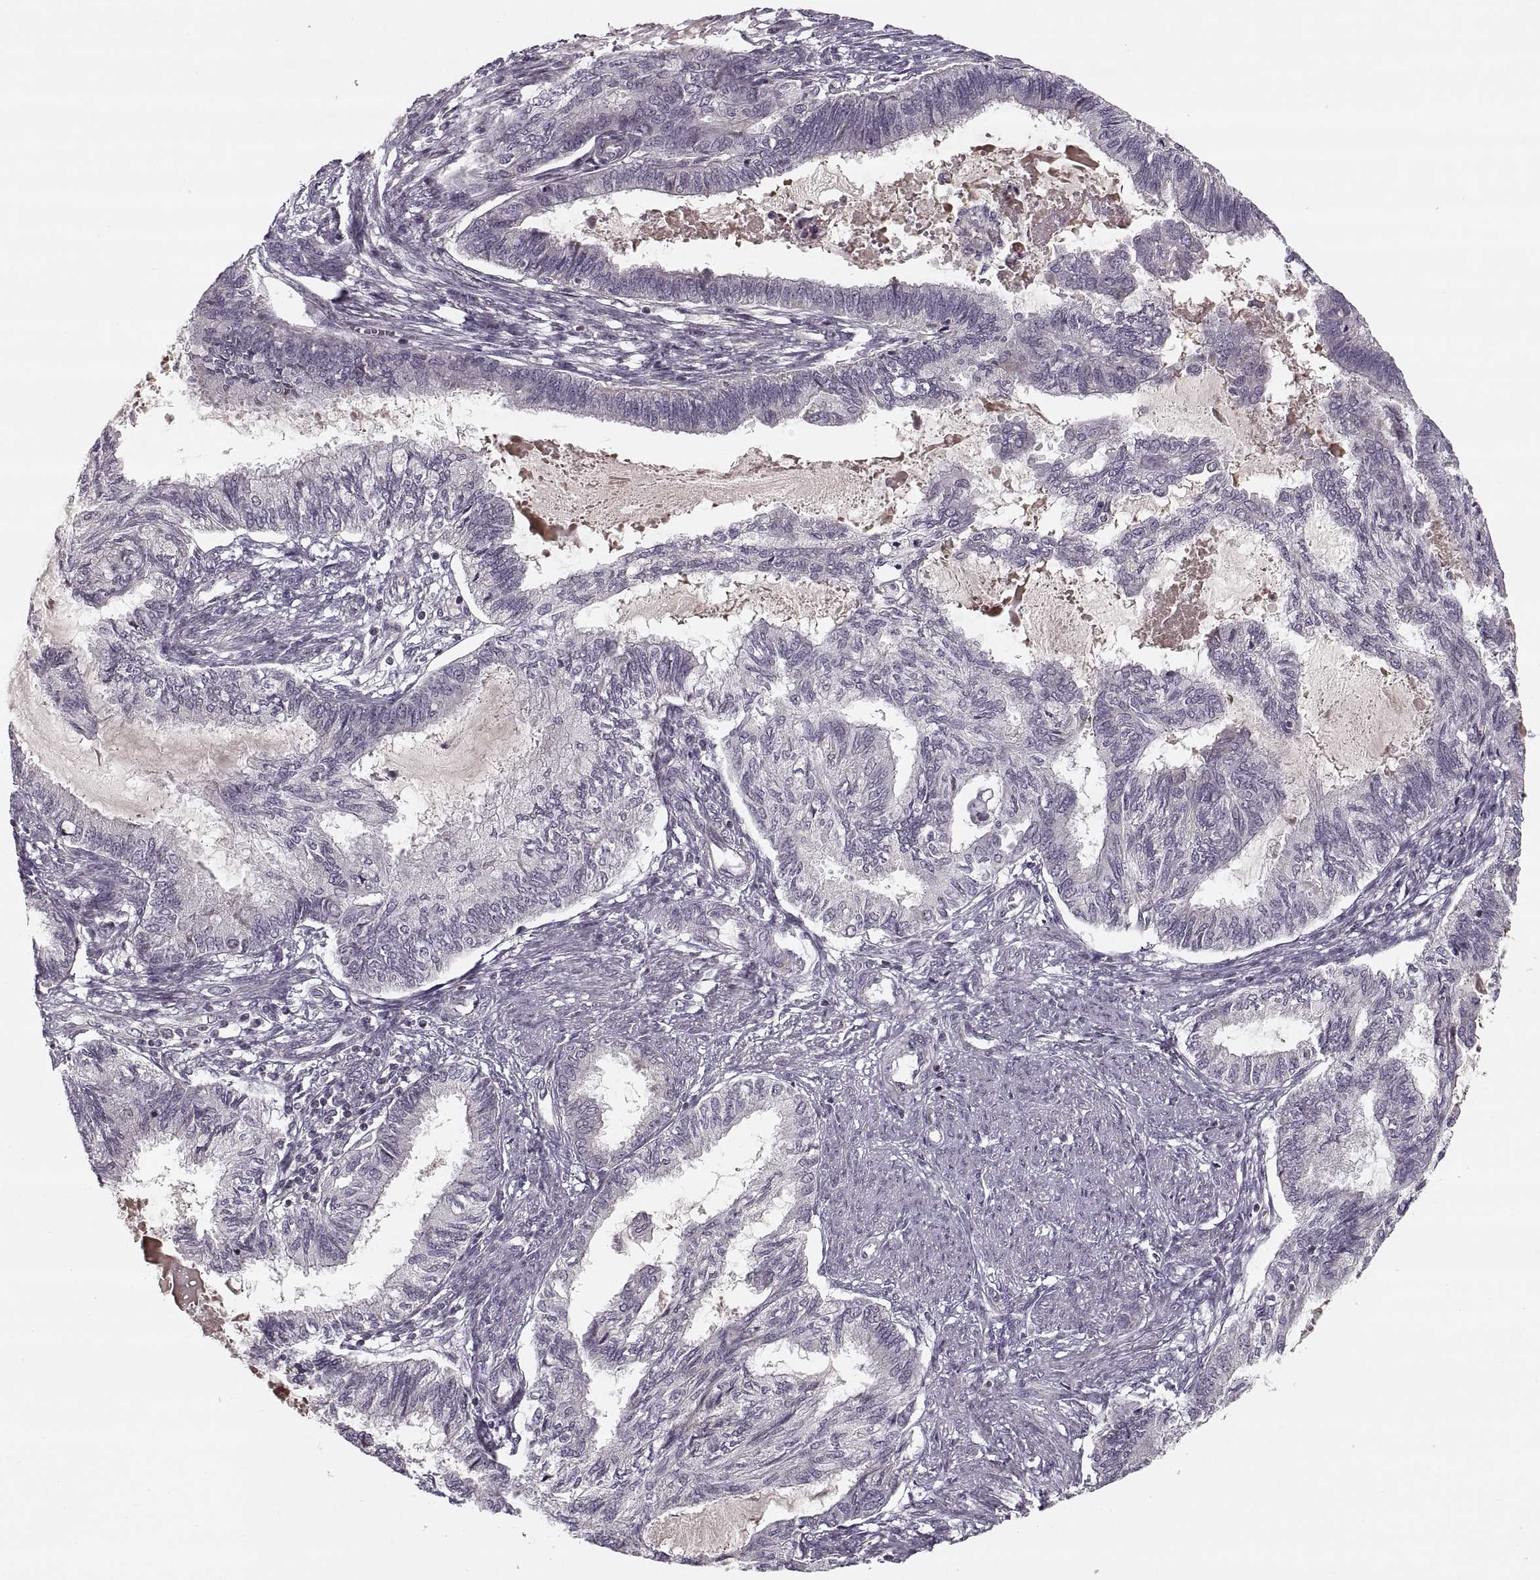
{"staining": {"intensity": "negative", "quantity": "none", "location": "none"}, "tissue": "endometrial cancer", "cell_type": "Tumor cells", "image_type": "cancer", "snomed": [{"axis": "morphology", "description": "Adenocarcinoma, NOS"}, {"axis": "topography", "description": "Endometrium"}], "caption": "DAB (3,3'-diaminobenzidine) immunohistochemical staining of human endometrial cancer exhibits no significant expression in tumor cells. The staining was performed using DAB to visualize the protein expression in brown, while the nuclei were stained in blue with hematoxylin (Magnification: 20x).", "gene": "ASIC3", "patient": {"sex": "female", "age": 86}}